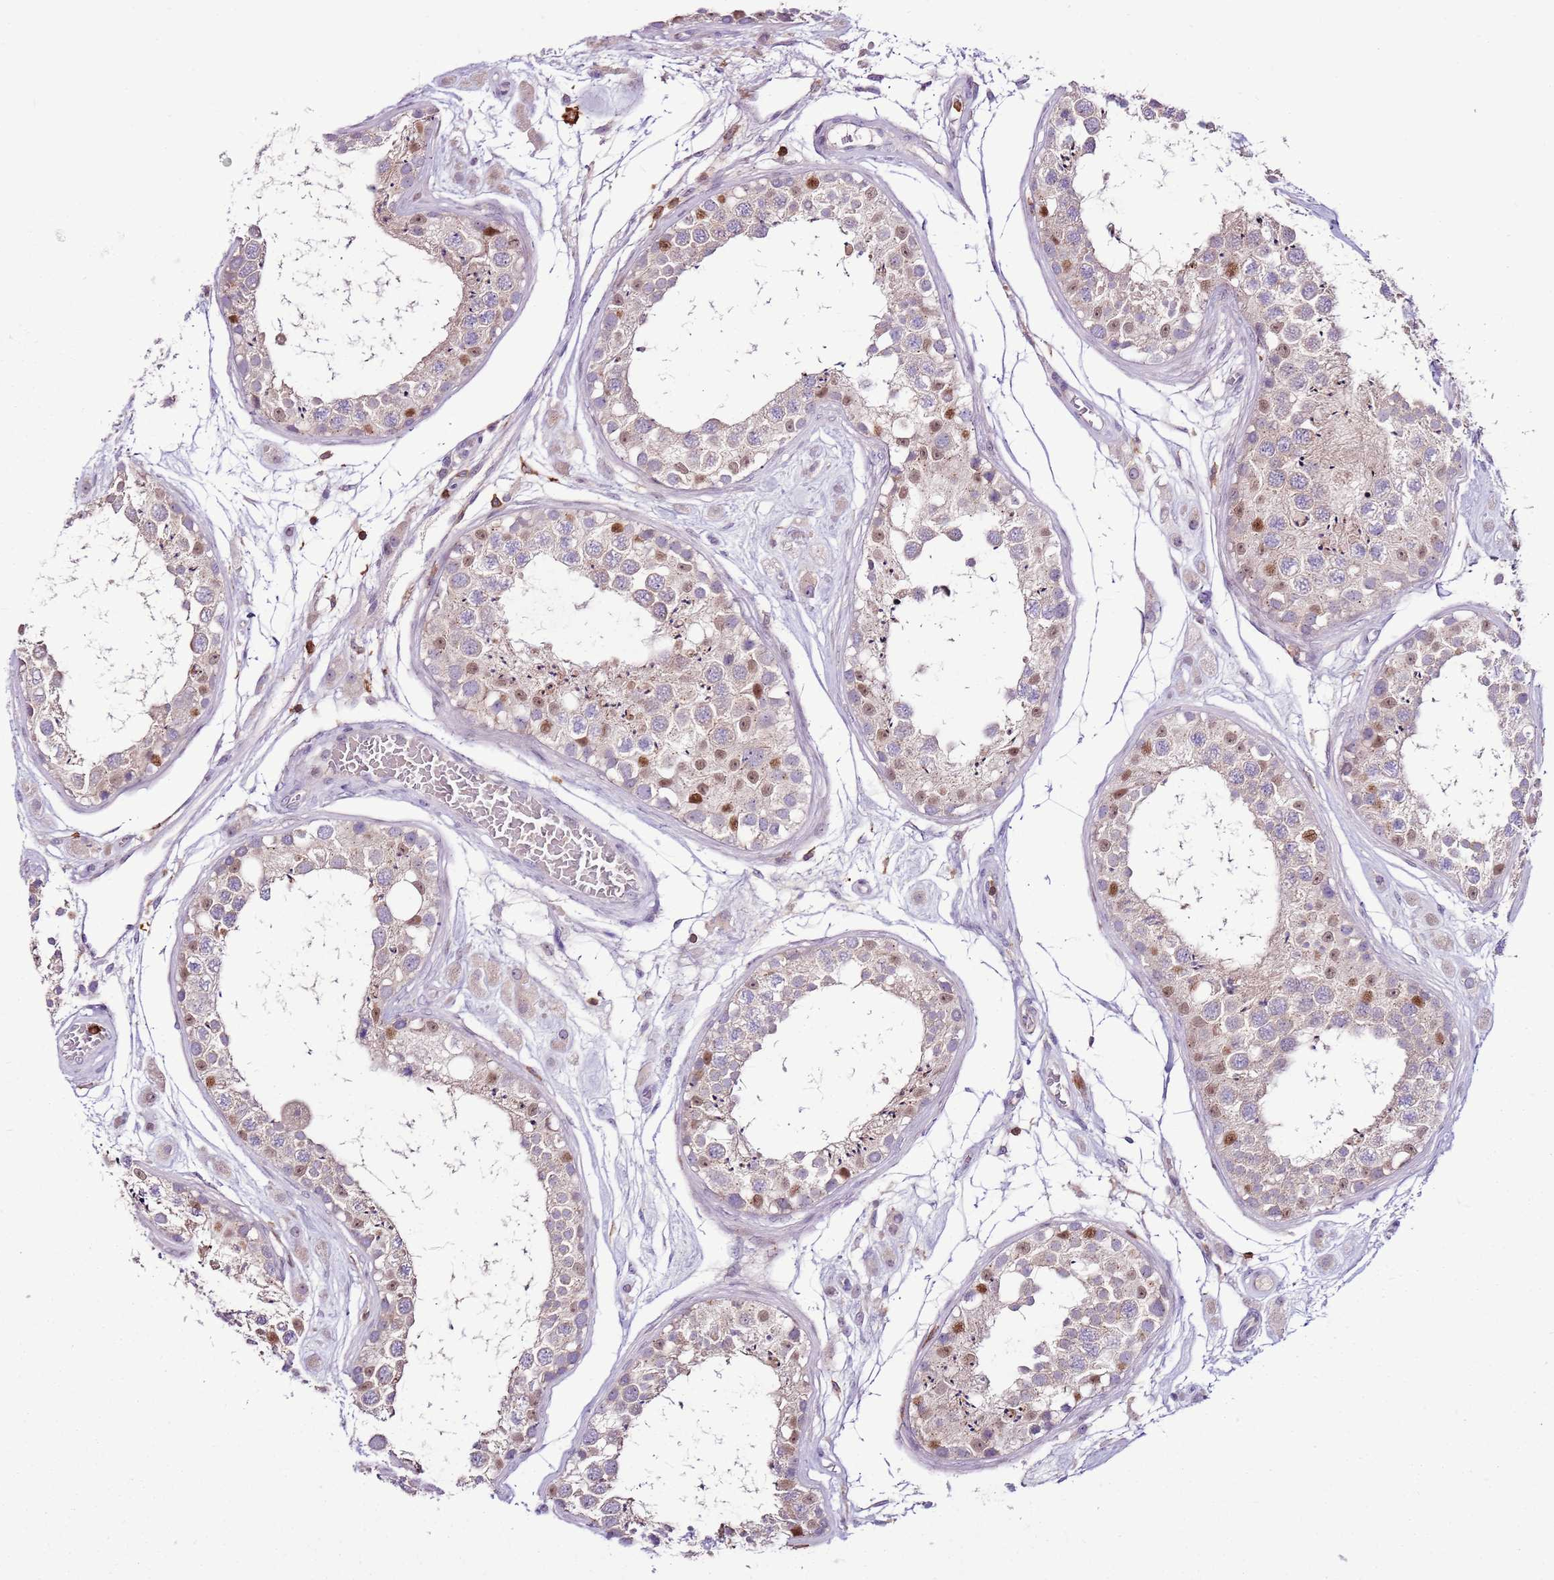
{"staining": {"intensity": "moderate", "quantity": "<25%", "location": "nuclear"}, "tissue": "testis", "cell_type": "Cells in seminiferous ducts", "image_type": "normal", "snomed": [{"axis": "morphology", "description": "Normal tissue, NOS"}, {"axis": "topography", "description": "Testis"}], "caption": "IHC (DAB (3,3'-diaminobenzidine)) staining of normal human testis reveals moderate nuclear protein staining in approximately <25% of cells in seminiferous ducts. The staining is performed using DAB (3,3'-diaminobenzidine) brown chromogen to label protein expression. The nuclei are counter-stained blue using hematoxylin.", "gene": "ZSWIM1", "patient": {"sex": "male", "age": 25}}